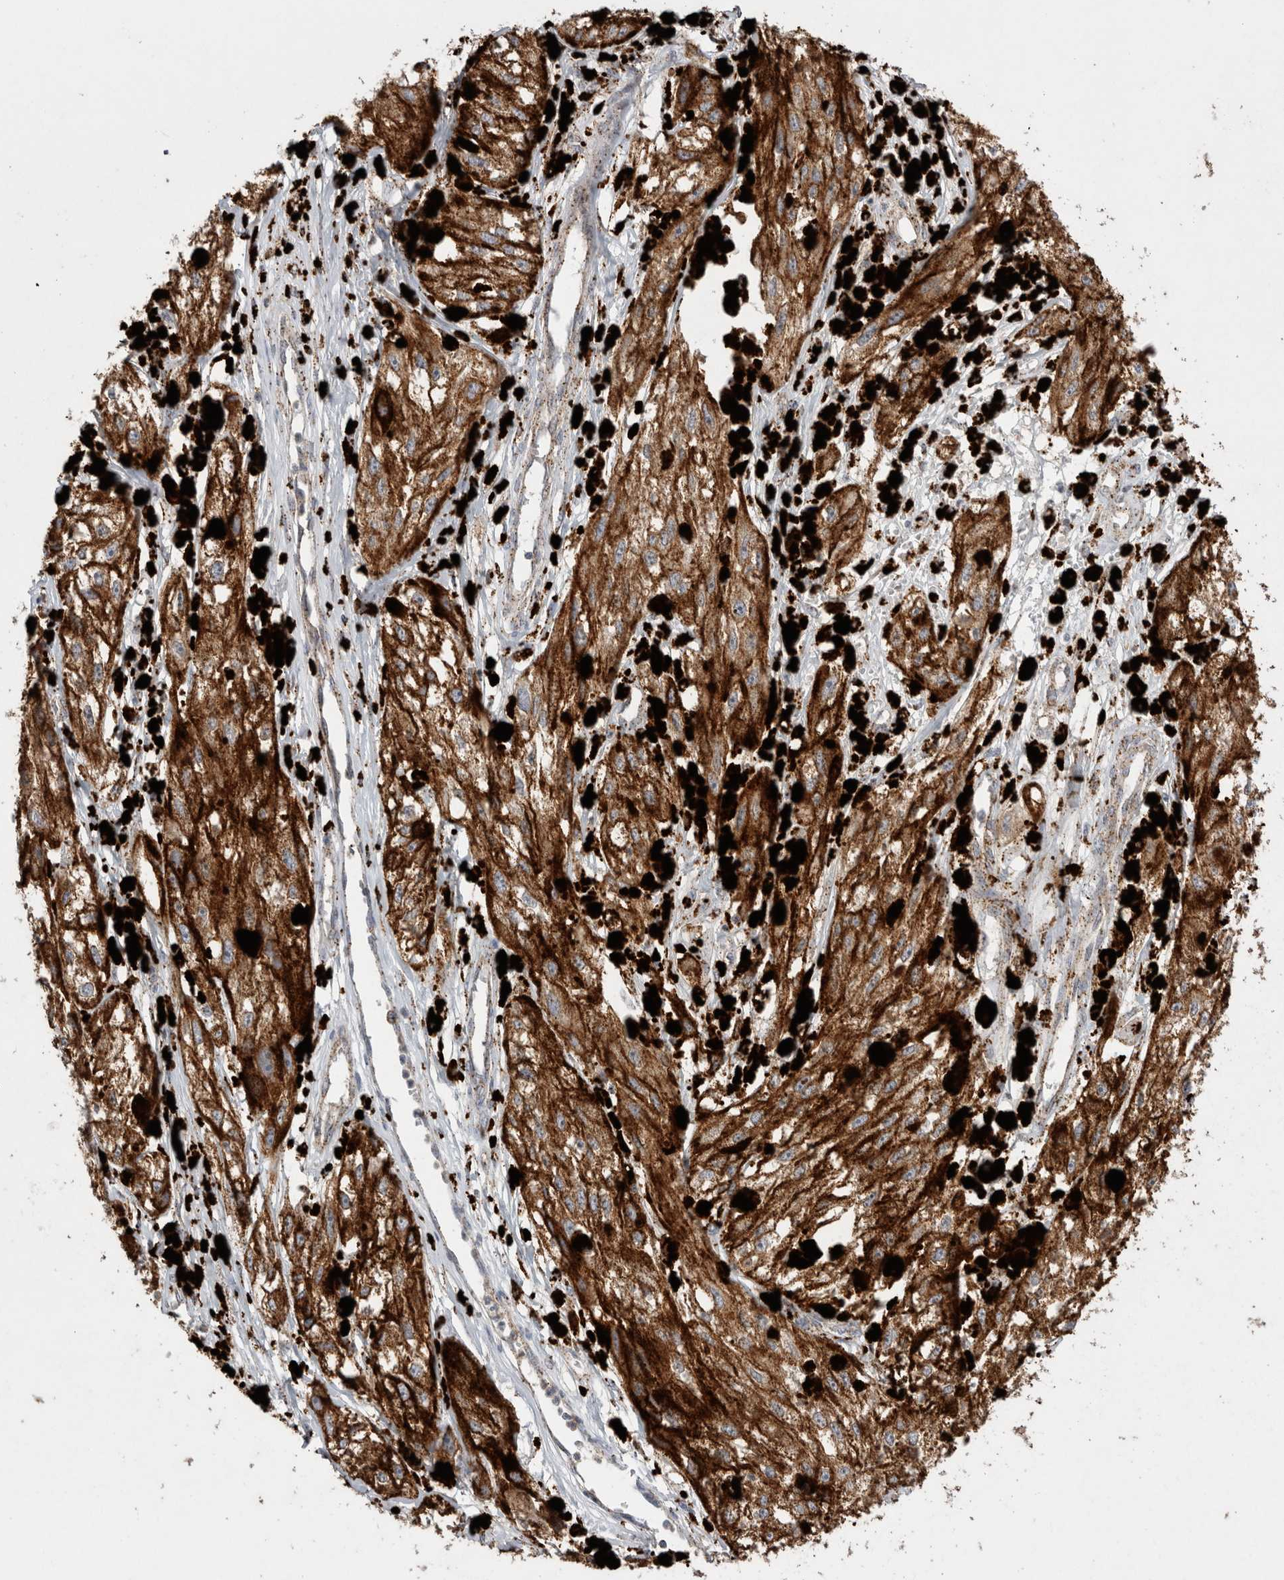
{"staining": {"intensity": "strong", "quantity": ">75%", "location": "cytoplasmic/membranous"}, "tissue": "melanoma", "cell_type": "Tumor cells", "image_type": "cancer", "snomed": [{"axis": "morphology", "description": "Malignant melanoma, NOS"}, {"axis": "topography", "description": "Skin"}], "caption": "High-power microscopy captured an IHC photomicrograph of malignant melanoma, revealing strong cytoplasmic/membranous expression in about >75% of tumor cells.", "gene": "CTSA", "patient": {"sex": "male", "age": 88}}